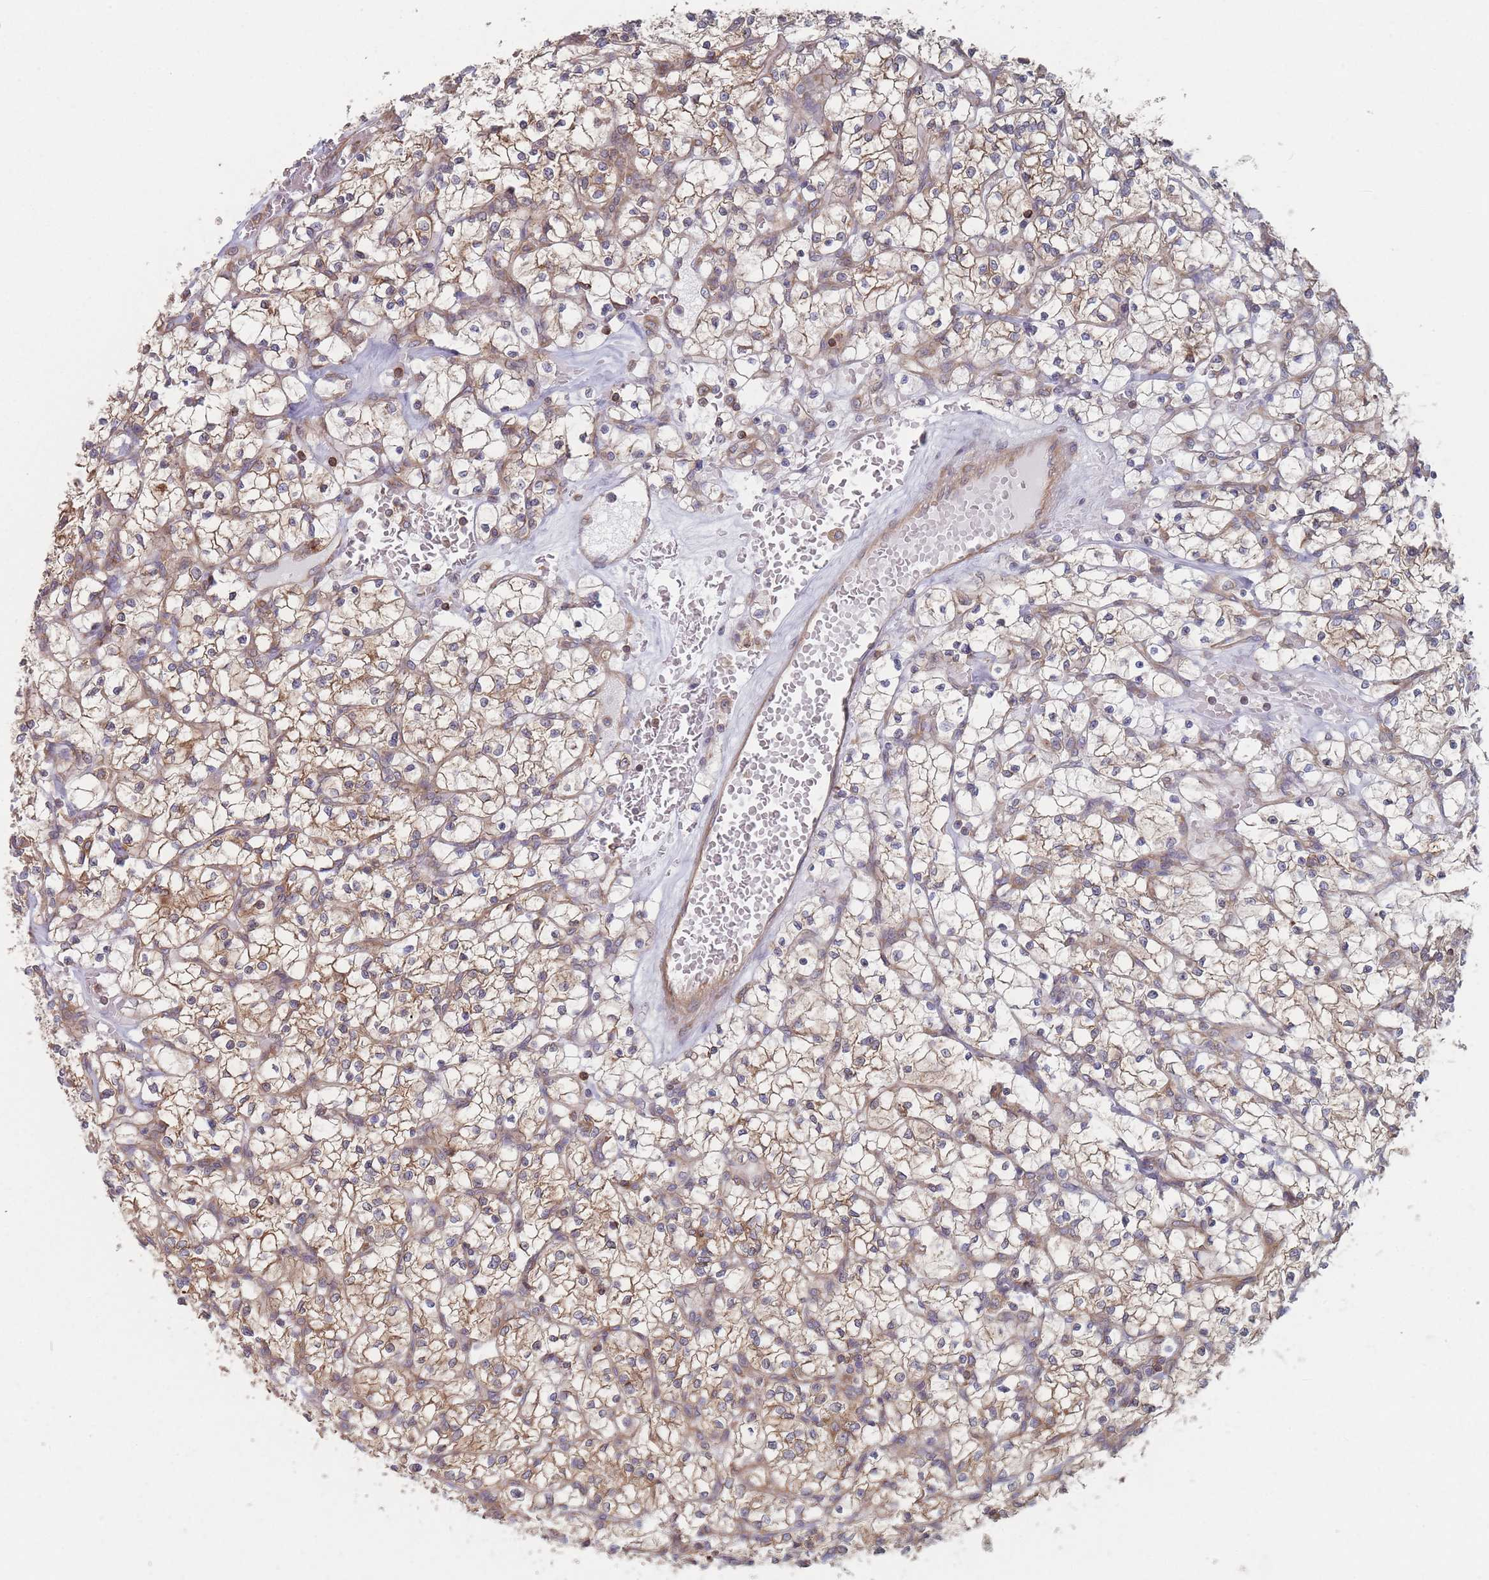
{"staining": {"intensity": "moderate", "quantity": "25%-75%", "location": "cytoplasmic/membranous"}, "tissue": "renal cancer", "cell_type": "Tumor cells", "image_type": "cancer", "snomed": [{"axis": "morphology", "description": "Adenocarcinoma, NOS"}, {"axis": "topography", "description": "Kidney"}], "caption": "A photomicrograph of renal adenocarcinoma stained for a protein reveals moderate cytoplasmic/membranous brown staining in tumor cells. (DAB (3,3'-diaminobenzidine) = brown stain, brightfield microscopy at high magnification).", "gene": "KDSR", "patient": {"sex": "female", "age": 64}}